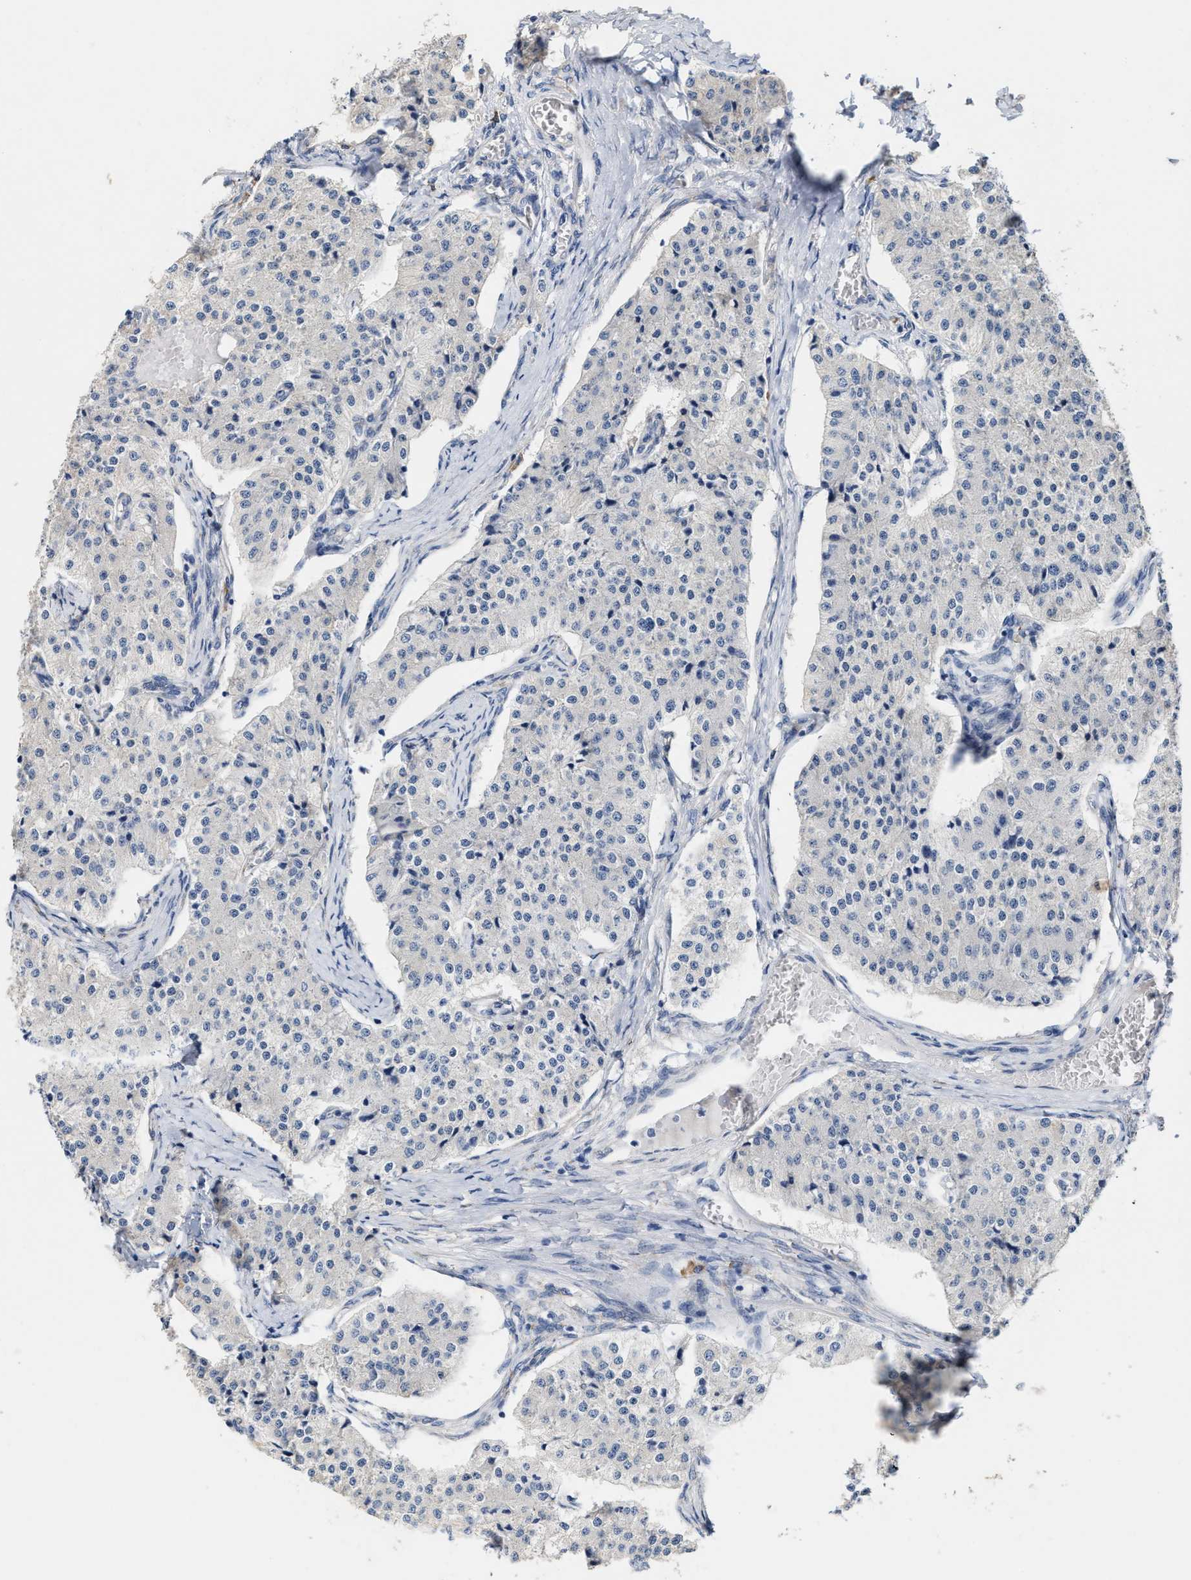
{"staining": {"intensity": "negative", "quantity": "none", "location": "none"}, "tissue": "carcinoid", "cell_type": "Tumor cells", "image_type": "cancer", "snomed": [{"axis": "morphology", "description": "Carcinoid, malignant, NOS"}, {"axis": "topography", "description": "Colon"}], "caption": "Human carcinoid stained for a protein using immunohistochemistry demonstrates no positivity in tumor cells.", "gene": "RYR2", "patient": {"sex": "female", "age": 52}}